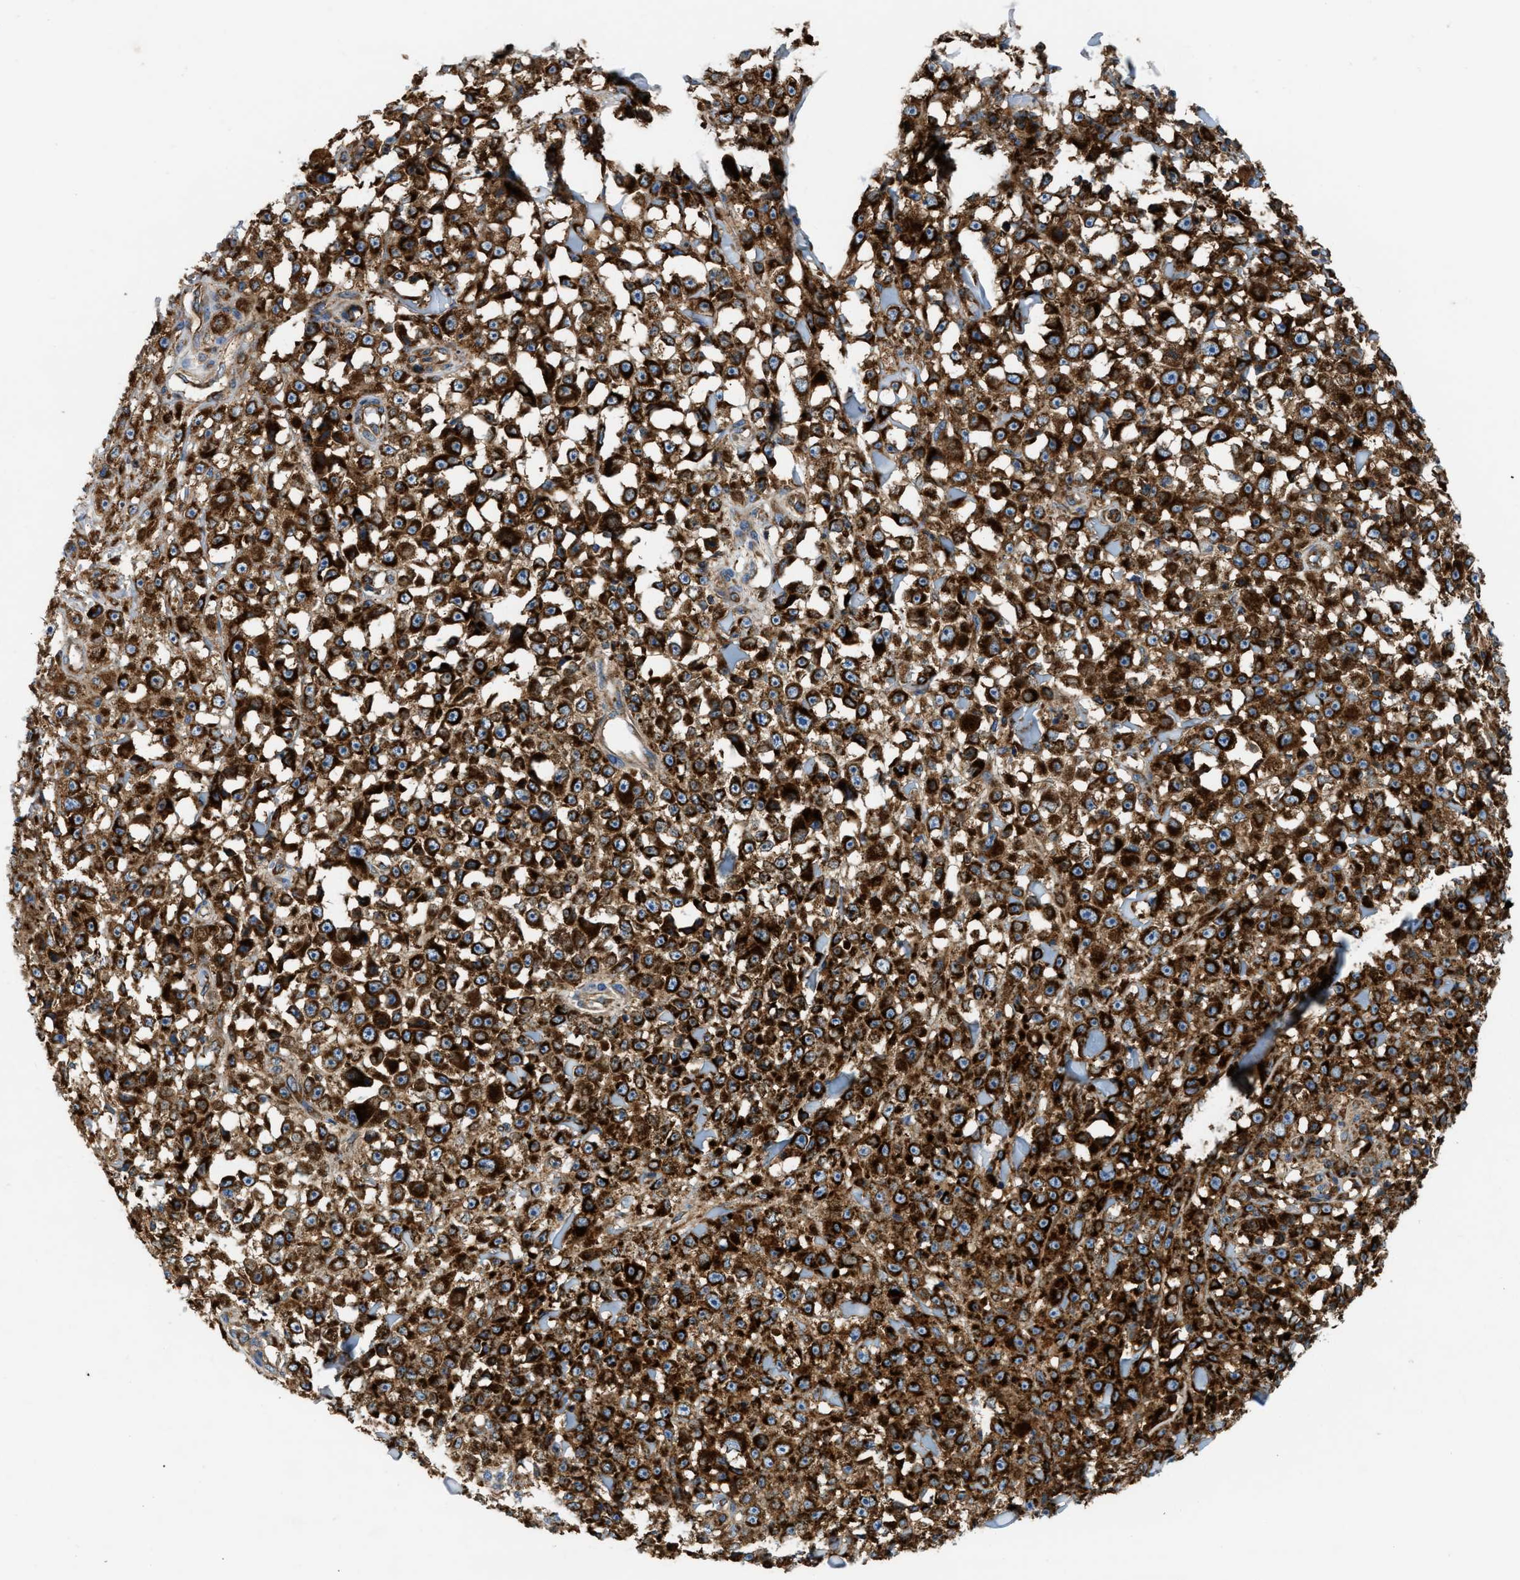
{"staining": {"intensity": "strong", "quantity": ">75%", "location": "cytoplasmic/membranous"}, "tissue": "melanoma", "cell_type": "Tumor cells", "image_type": "cancer", "snomed": [{"axis": "morphology", "description": "Malignant melanoma, NOS"}, {"axis": "topography", "description": "Skin"}], "caption": "Melanoma stained for a protein demonstrates strong cytoplasmic/membranous positivity in tumor cells.", "gene": "TBC1D15", "patient": {"sex": "male", "age": 62}}